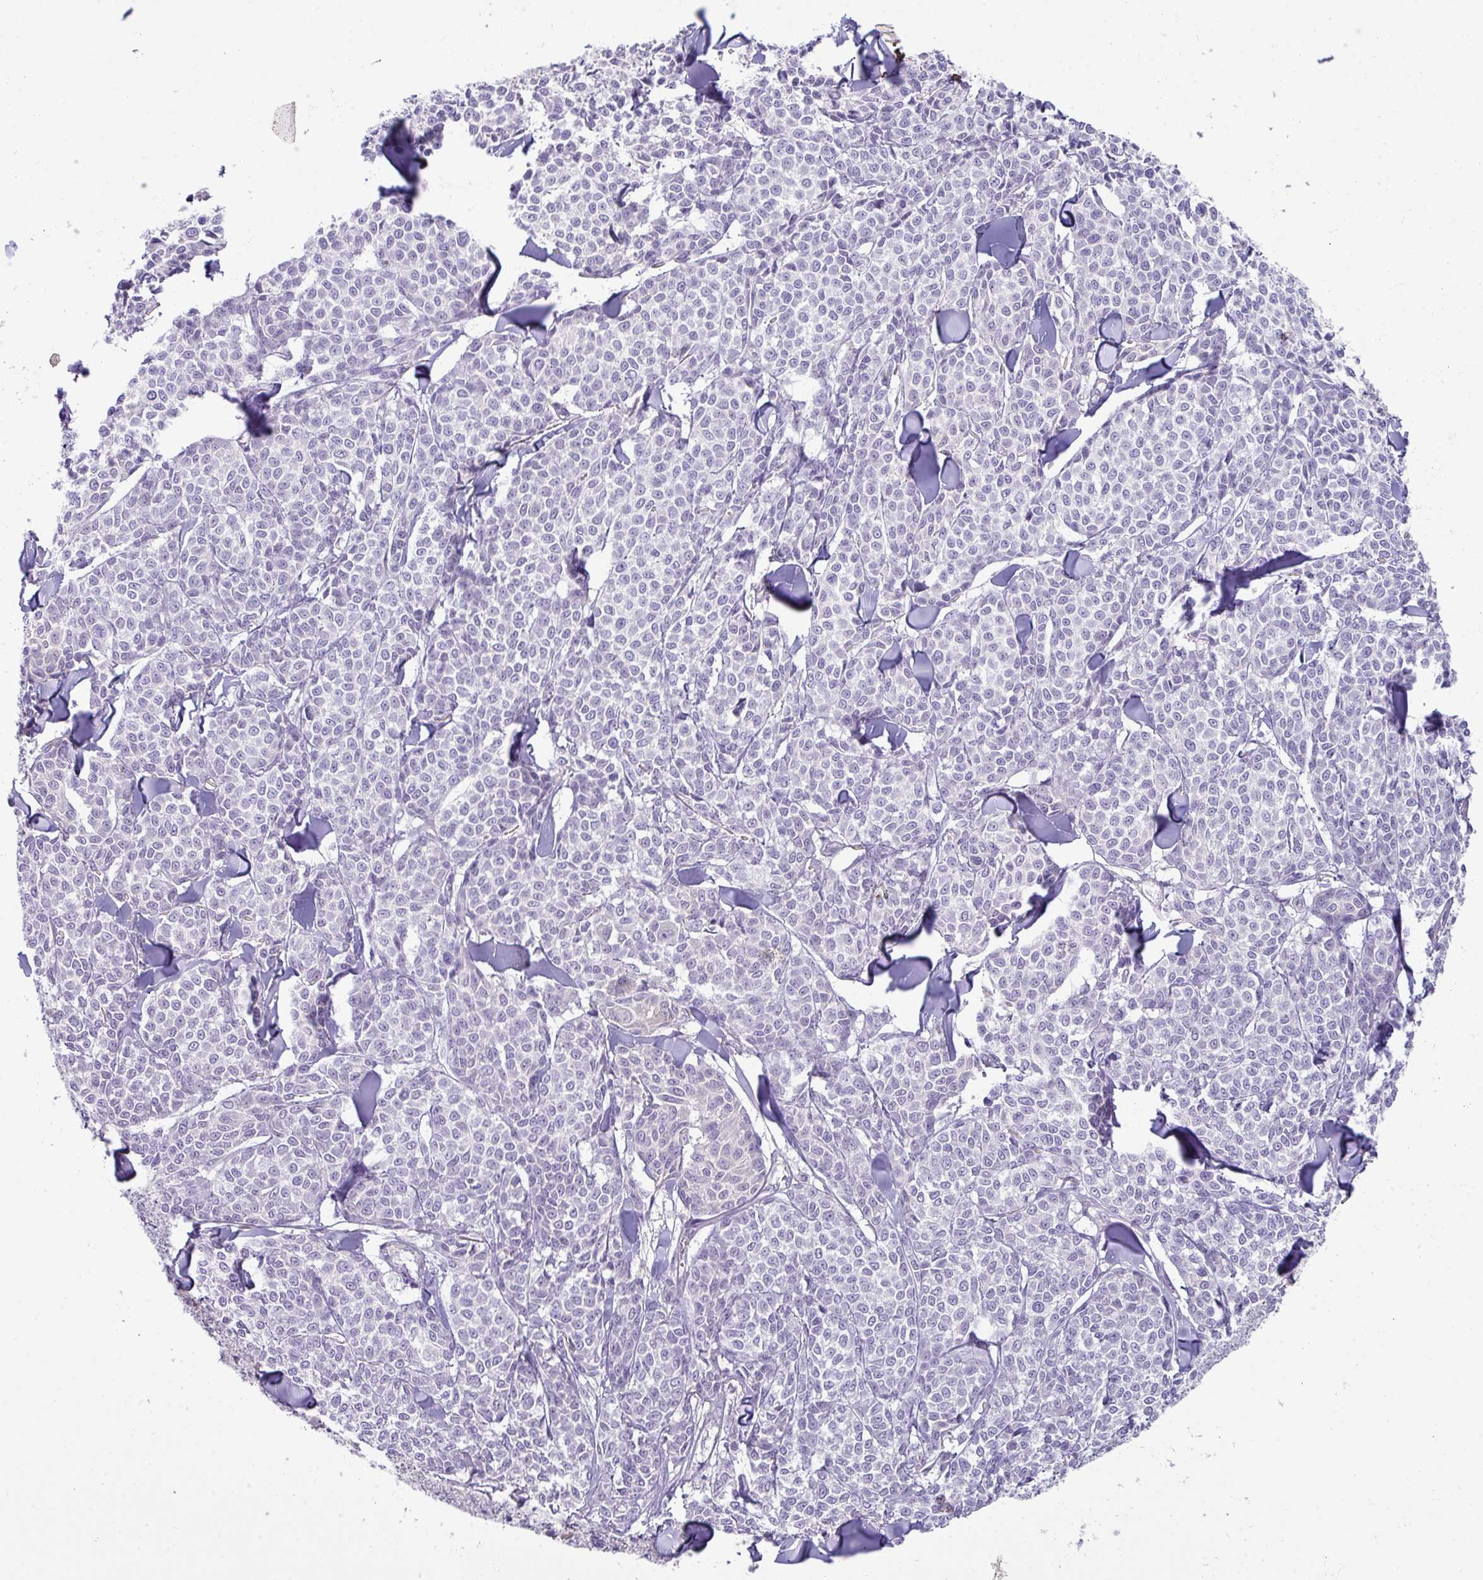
{"staining": {"intensity": "negative", "quantity": "none", "location": "none"}, "tissue": "melanoma", "cell_type": "Tumor cells", "image_type": "cancer", "snomed": [{"axis": "morphology", "description": "Malignant melanoma, NOS"}, {"axis": "topography", "description": "Skin"}], "caption": "IHC micrograph of neoplastic tissue: melanoma stained with DAB demonstrates no significant protein expression in tumor cells. (Stains: DAB immunohistochemistry with hematoxylin counter stain, Microscopy: brightfield microscopy at high magnification).", "gene": "ZNF524", "patient": {"sex": "male", "age": 46}}